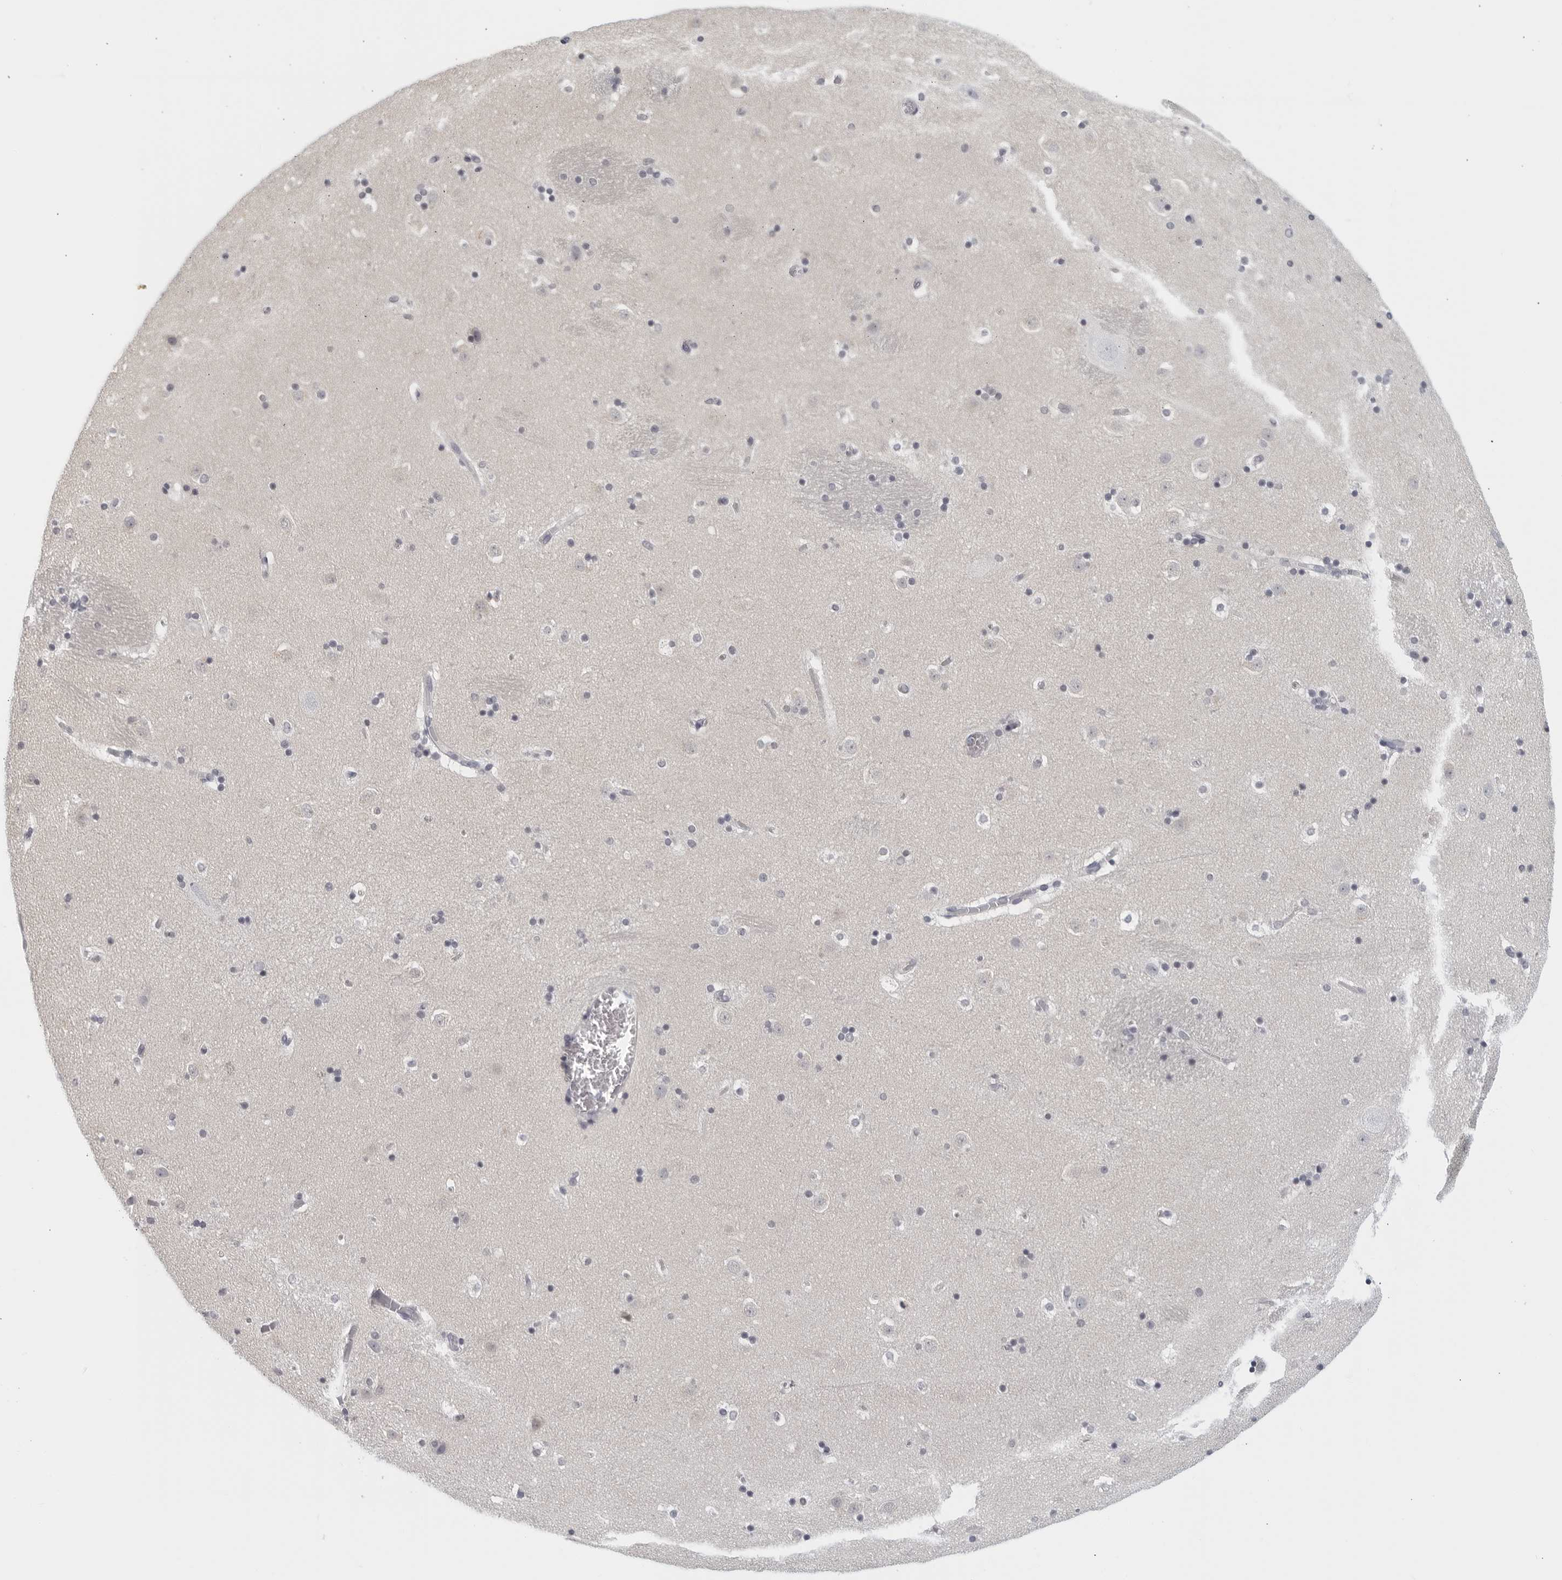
{"staining": {"intensity": "negative", "quantity": "none", "location": "none"}, "tissue": "caudate", "cell_type": "Glial cells", "image_type": "normal", "snomed": [{"axis": "morphology", "description": "Normal tissue, NOS"}, {"axis": "topography", "description": "Lateral ventricle wall"}], "caption": "Immunohistochemistry (IHC) of unremarkable caudate demonstrates no positivity in glial cells.", "gene": "MATN1", "patient": {"sex": "male", "age": 45}}